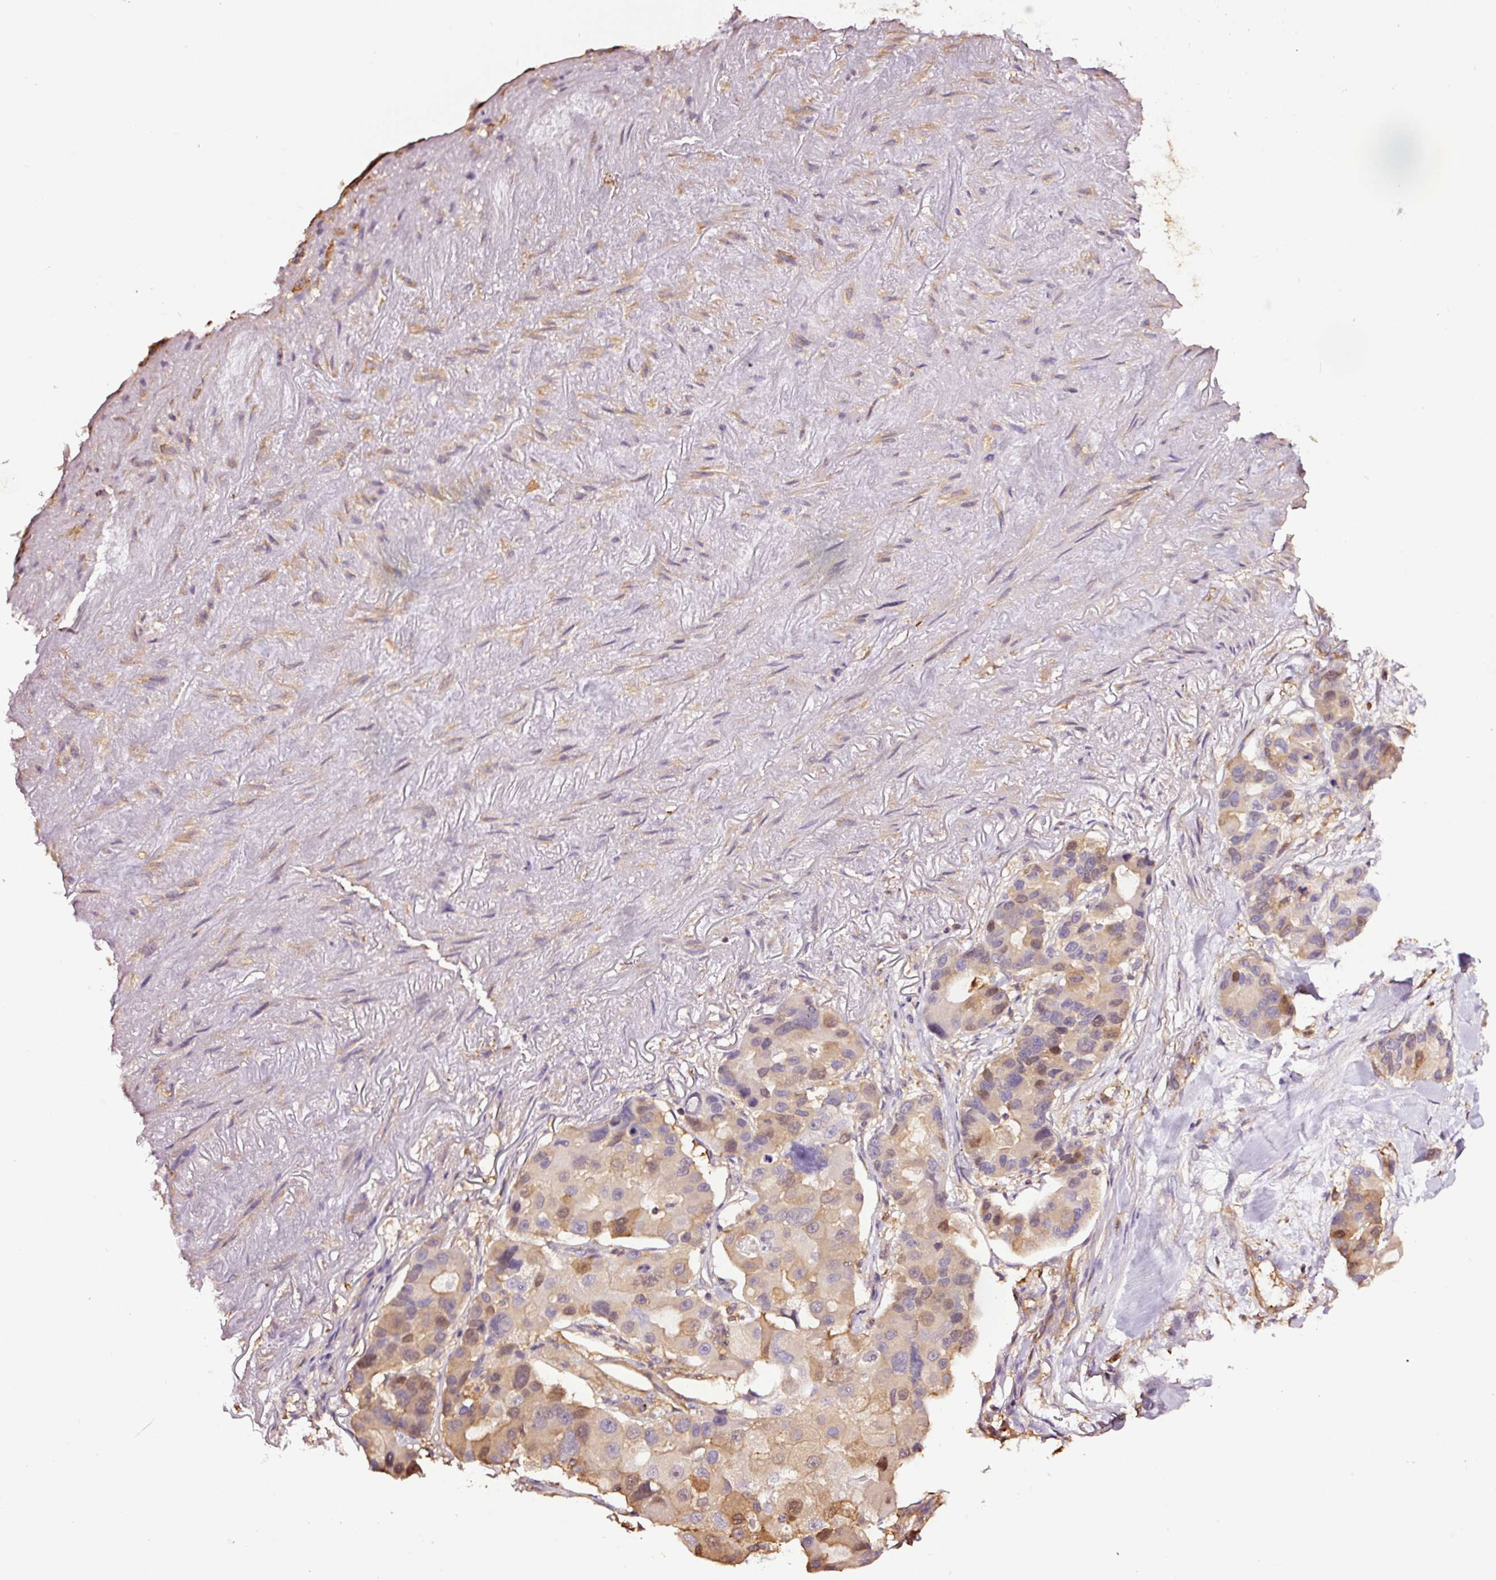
{"staining": {"intensity": "weak", "quantity": "25%-75%", "location": "cytoplasmic/membranous,nuclear"}, "tissue": "lung cancer", "cell_type": "Tumor cells", "image_type": "cancer", "snomed": [{"axis": "morphology", "description": "Adenocarcinoma, NOS"}, {"axis": "topography", "description": "Lung"}], "caption": "Lung cancer stained for a protein (brown) reveals weak cytoplasmic/membranous and nuclear positive expression in approximately 25%-75% of tumor cells.", "gene": "METAP1", "patient": {"sex": "female", "age": 54}}